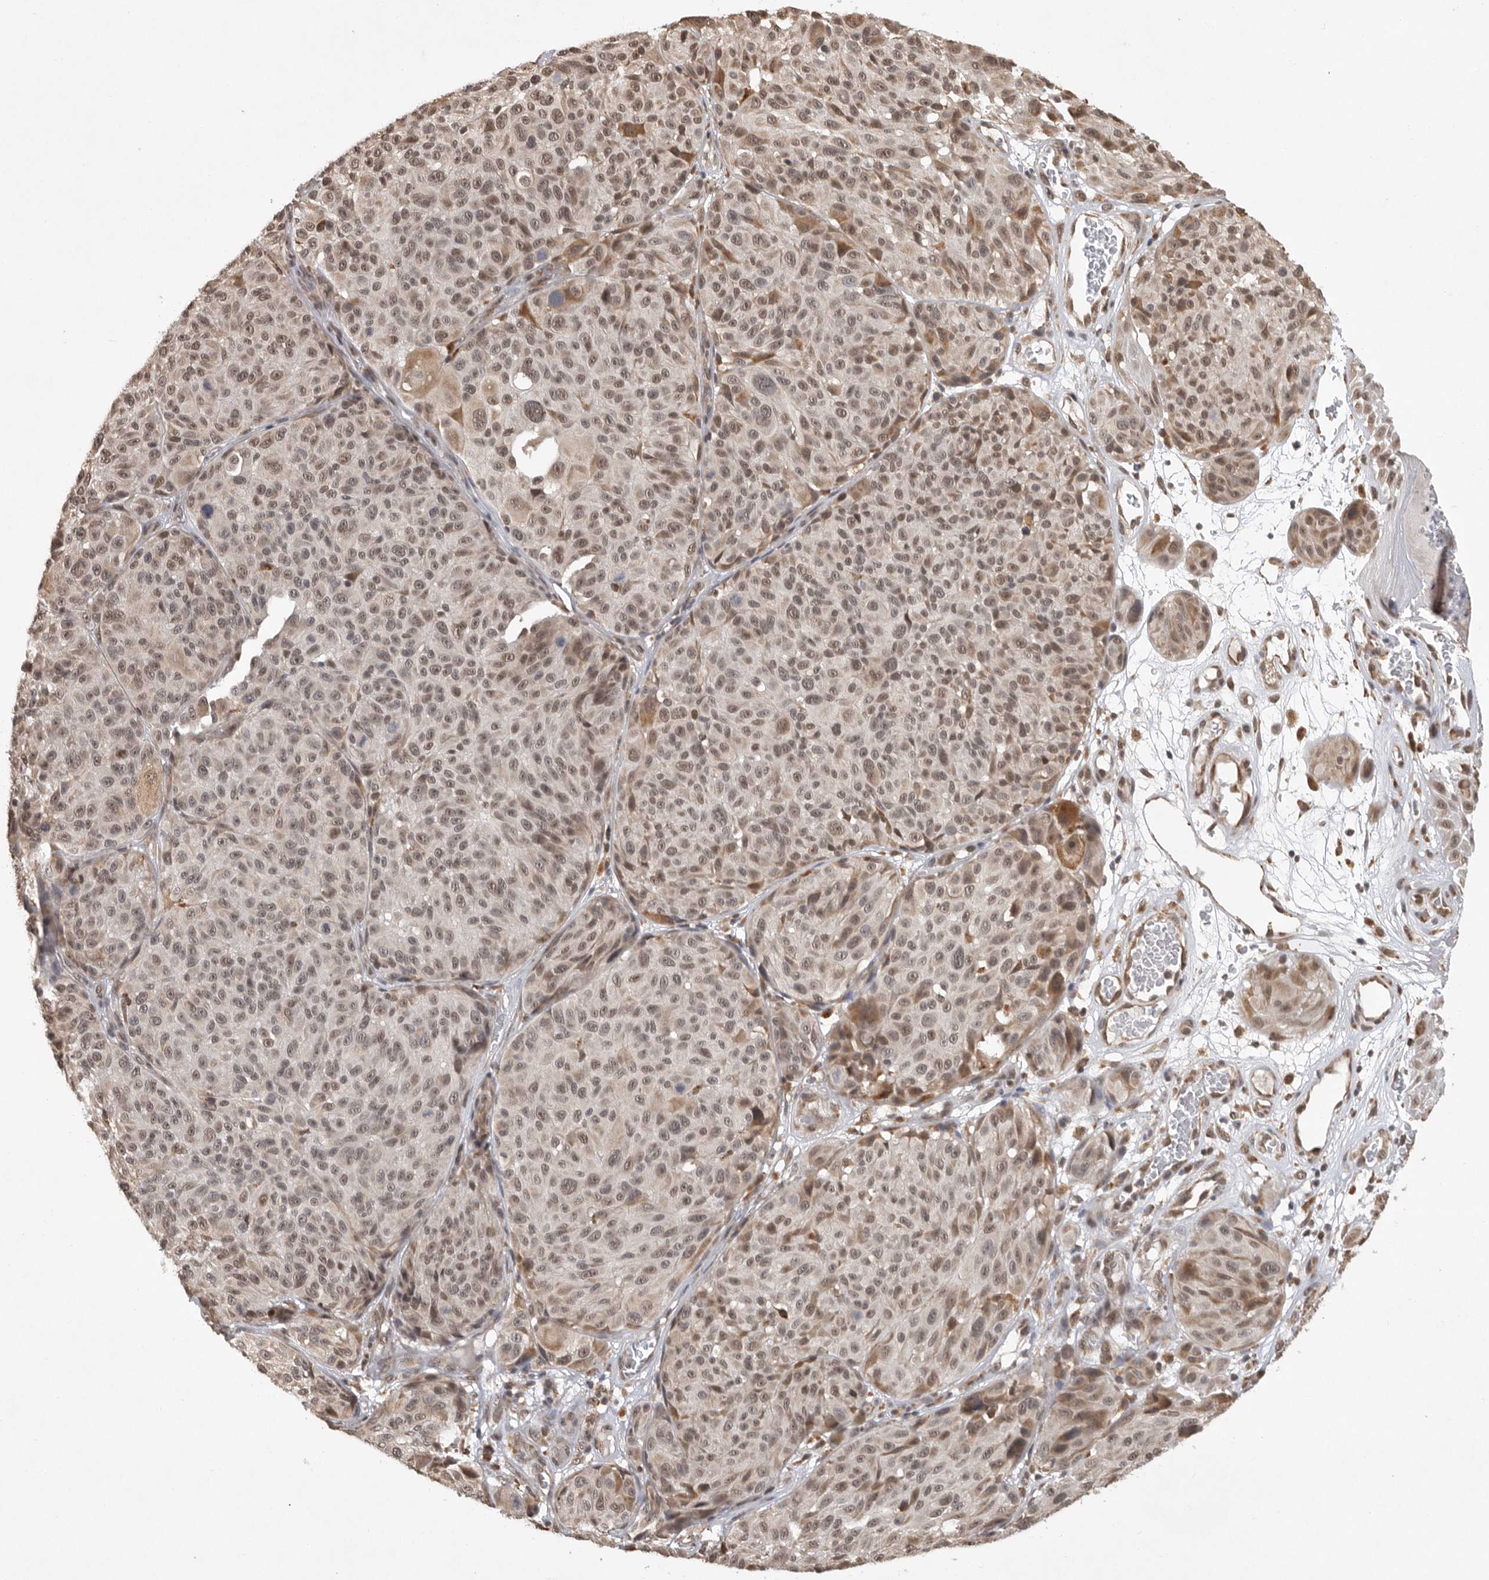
{"staining": {"intensity": "weak", "quantity": ">75%", "location": "cytoplasmic/membranous,nuclear"}, "tissue": "melanoma", "cell_type": "Tumor cells", "image_type": "cancer", "snomed": [{"axis": "morphology", "description": "Malignant melanoma, NOS"}, {"axis": "topography", "description": "Skin"}], "caption": "Approximately >75% of tumor cells in melanoma demonstrate weak cytoplasmic/membranous and nuclear protein staining as visualized by brown immunohistochemical staining.", "gene": "ZNF83", "patient": {"sex": "male", "age": 83}}